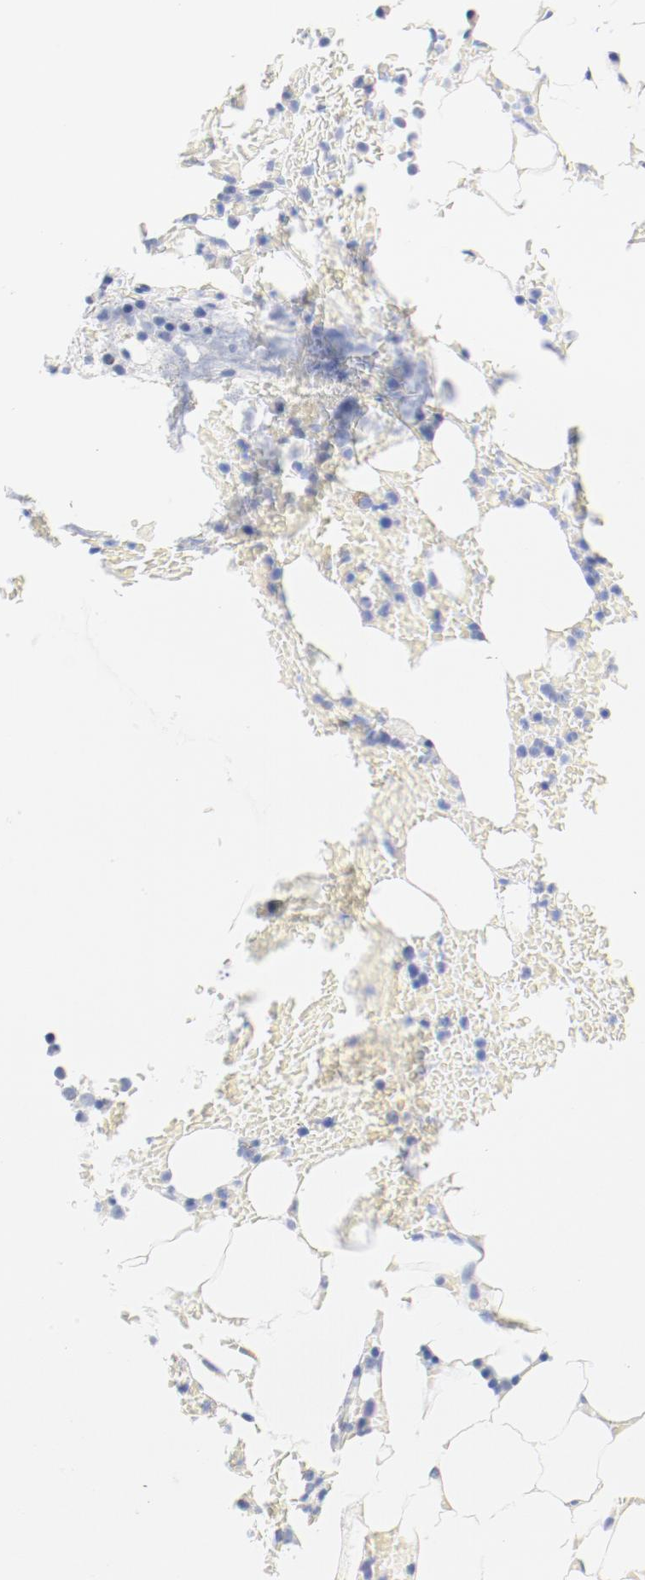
{"staining": {"intensity": "moderate", "quantity": "<25%", "location": "cytoplasmic/membranous"}, "tissue": "bone marrow", "cell_type": "Hematopoietic cells", "image_type": "normal", "snomed": [{"axis": "morphology", "description": "Normal tissue, NOS"}, {"axis": "topography", "description": "Bone marrow"}], "caption": "Protein analysis of benign bone marrow shows moderate cytoplasmic/membranous staining in about <25% of hematopoietic cells.", "gene": "HOMER1", "patient": {"sex": "female", "age": 73}}